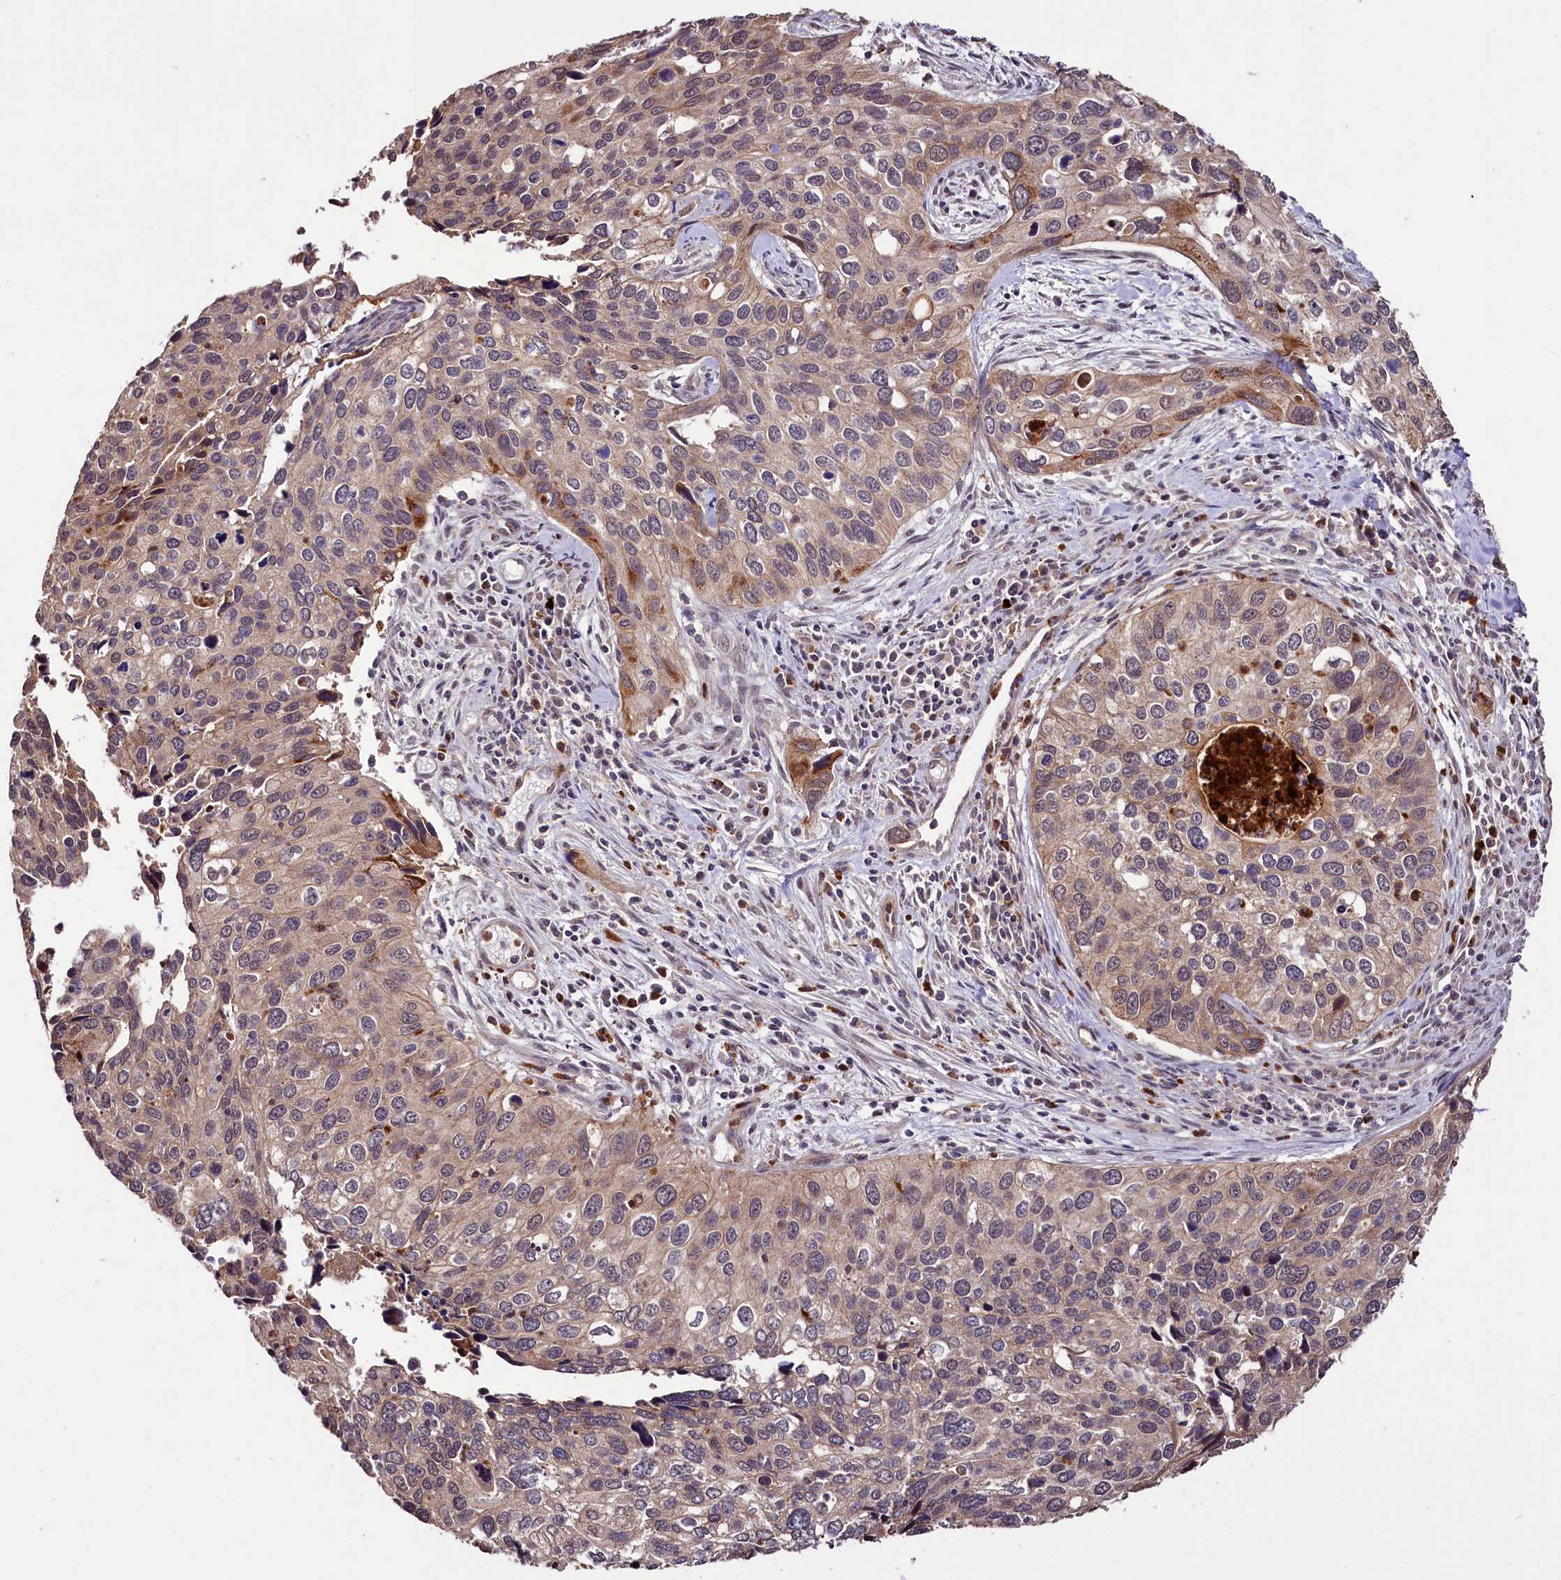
{"staining": {"intensity": "moderate", "quantity": "<25%", "location": "cytoplasmic/membranous"}, "tissue": "cervical cancer", "cell_type": "Tumor cells", "image_type": "cancer", "snomed": [{"axis": "morphology", "description": "Squamous cell carcinoma, NOS"}, {"axis": "topography", "description": "Cervix"}], "caption": "Immunohistochemical staining of human cervical squamous cell carcinoma displays low levels of moderate cytoplasmic/membranous protein expression in about <25% of tumor cells. (brown staining indicates protein expression, while blue staining denotes nuclei).", "gene": "KLRB1", "patient": {"sex": "female", "age": 55}}